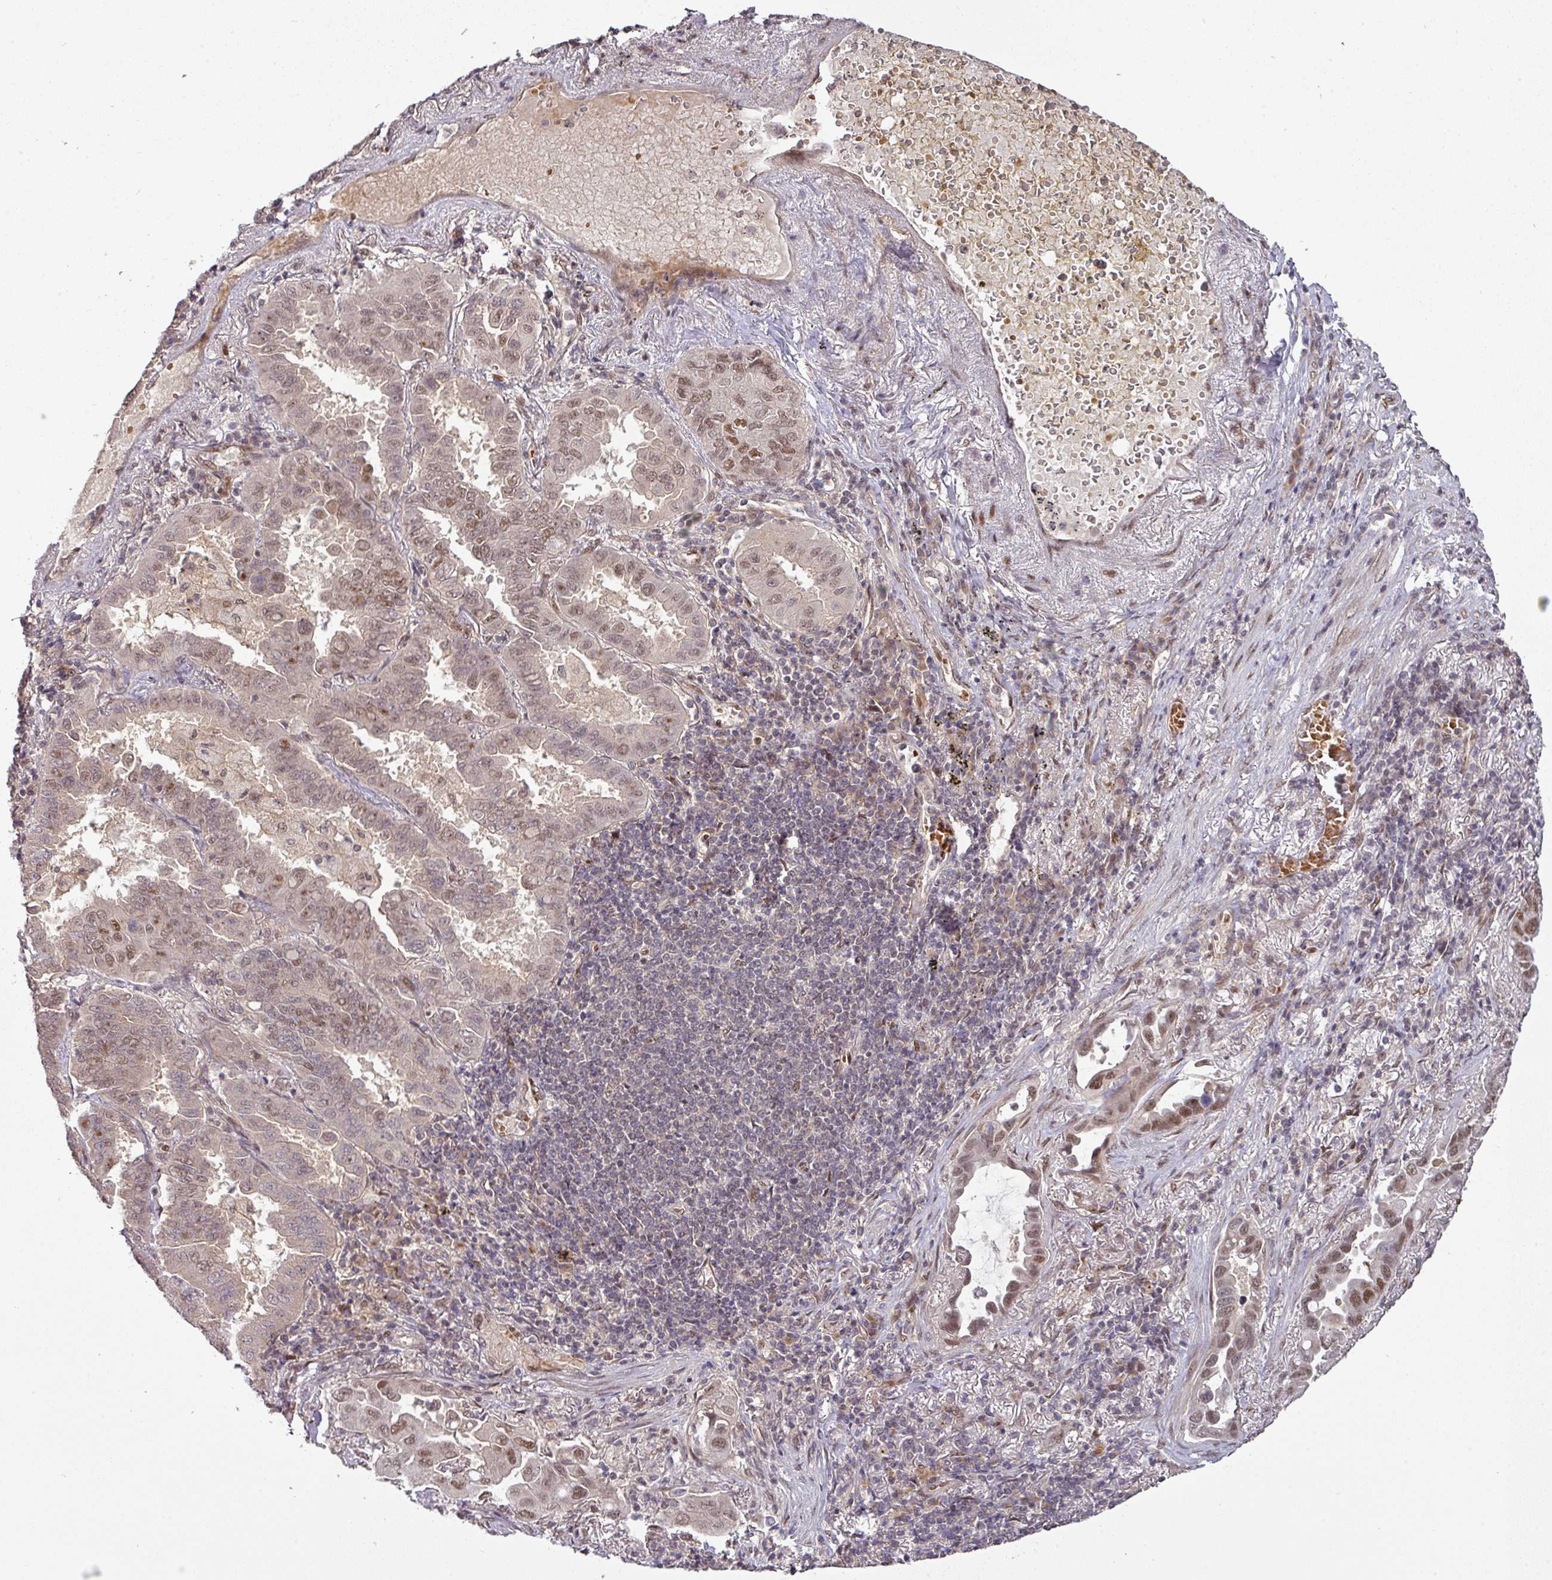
{"staining": {"intensity": "strong", "quantity": "<25%", "location": "nuclear"}, "tissue": "lung cancer", "cell_type": "Tumor cells", "image_type": "cancer", "snomed": [{"axis": "morphology", "description": "Adenocarcinoma, NOS"}, {"axis": "topography", "description": "Lung"}], "caption": "DAB immunohistochemical staining of human lung cancer displays strong nuclear protein staining in about <25% of tumor cells. (Stains: DAB in brown, nuclei in blue, Microscopy: brightfield microscopy at high magnification).", "gene": "CIC", "patient": {"sex": "male", "age": 64}}